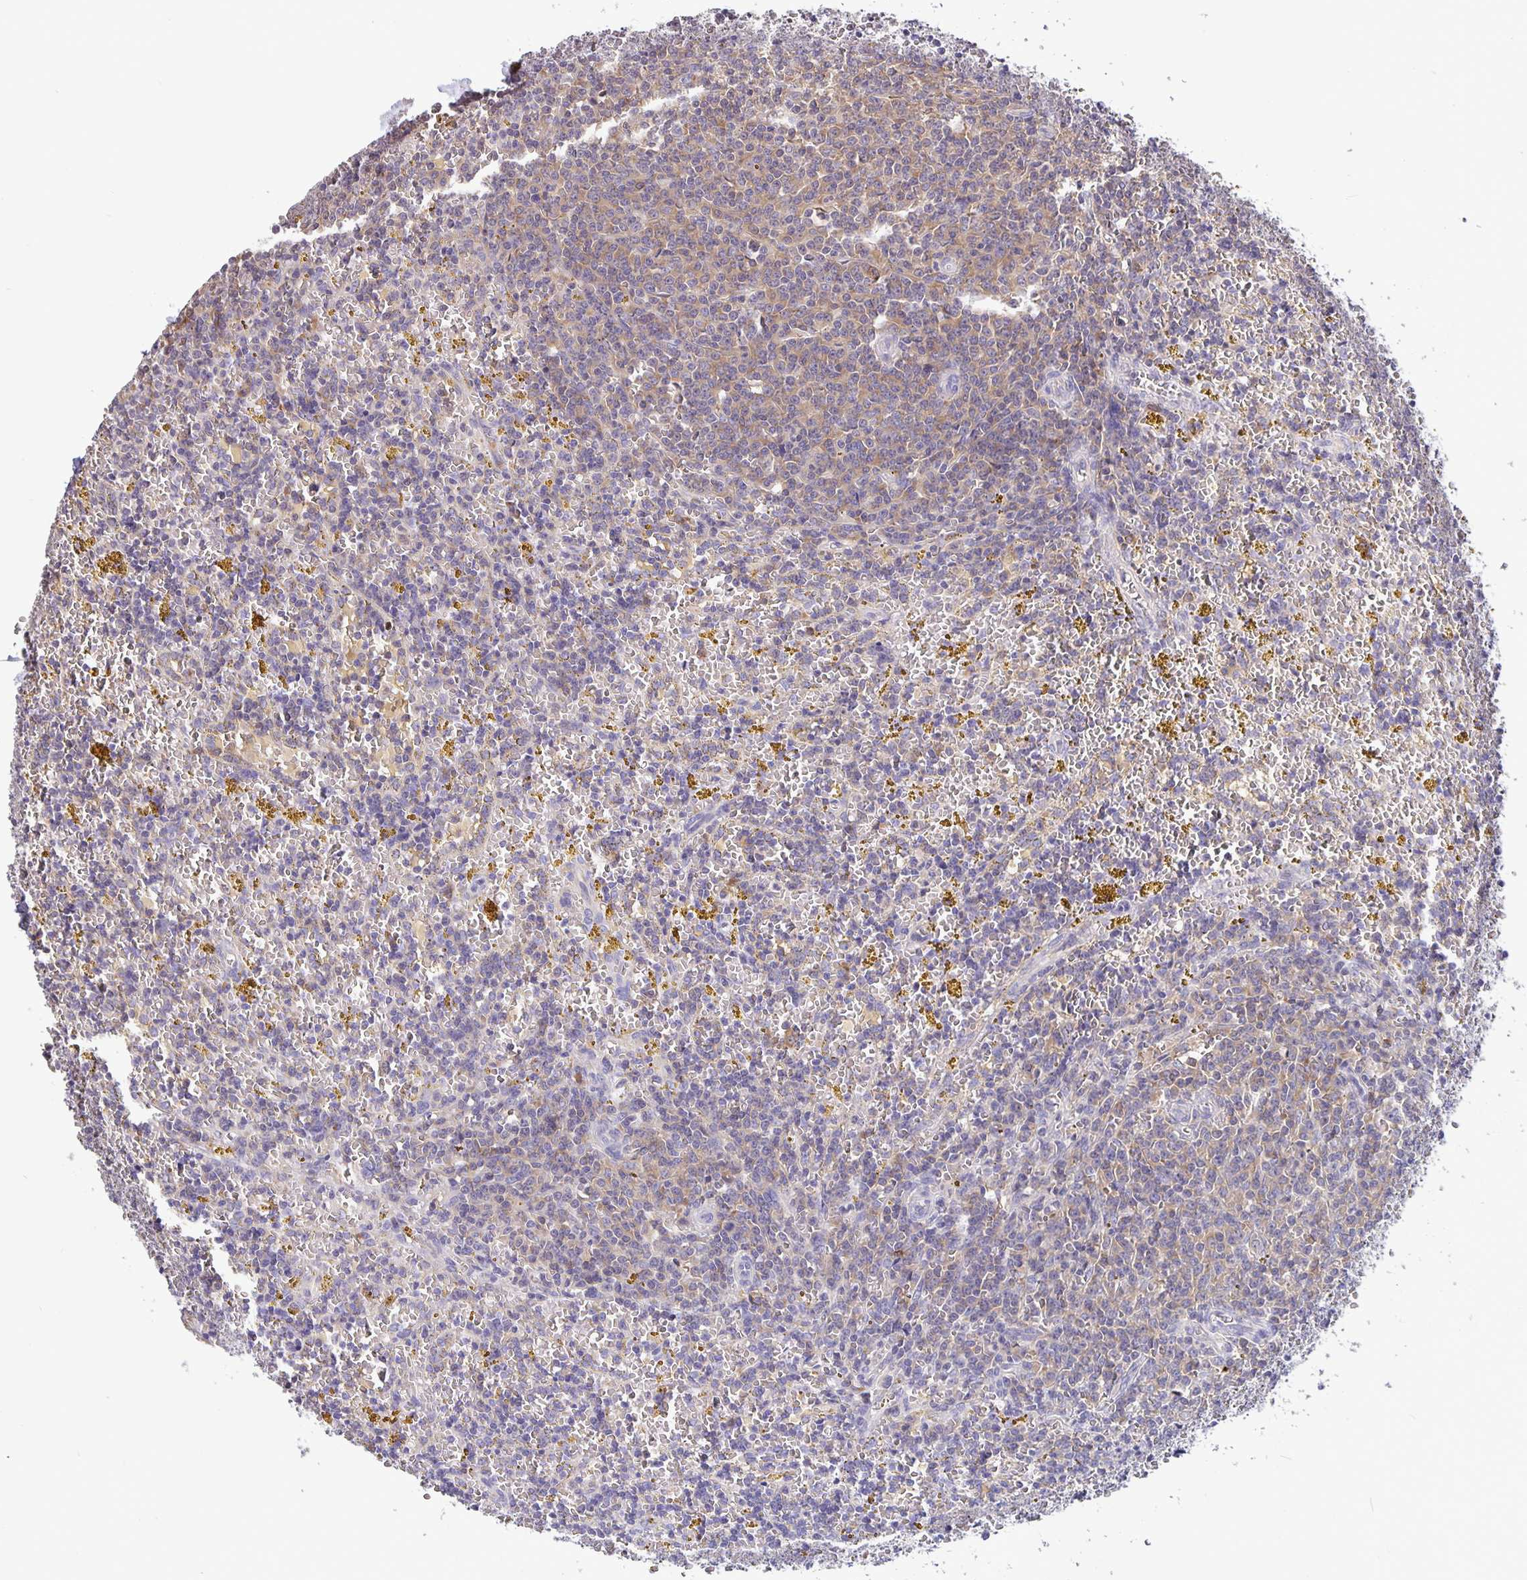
{"staining": {"intensity": "weak", "quantity": "<25%", "location": "cytoplasmic/membranous"}, "tissue": "lymphoma", "cell_type": "Tumor cells", "image_type": "cancer", "snomed": [{"axis": "morphology", "description": "Malignant lymphoma, non-Hodgkin's type, Low grade"}, {"axis": "topography", "description": "Spleen"}, {"axis": "topography", "description": "Lymph node"}], "caption": "High magnification brightfield microscopy of lymphoma stained with DAB (brown) and counterstained with hematoxylin (blue): tumor cells show no significant expression.", "gene": "FEM1C", "patient": {"sex": "female", "age": 66}}